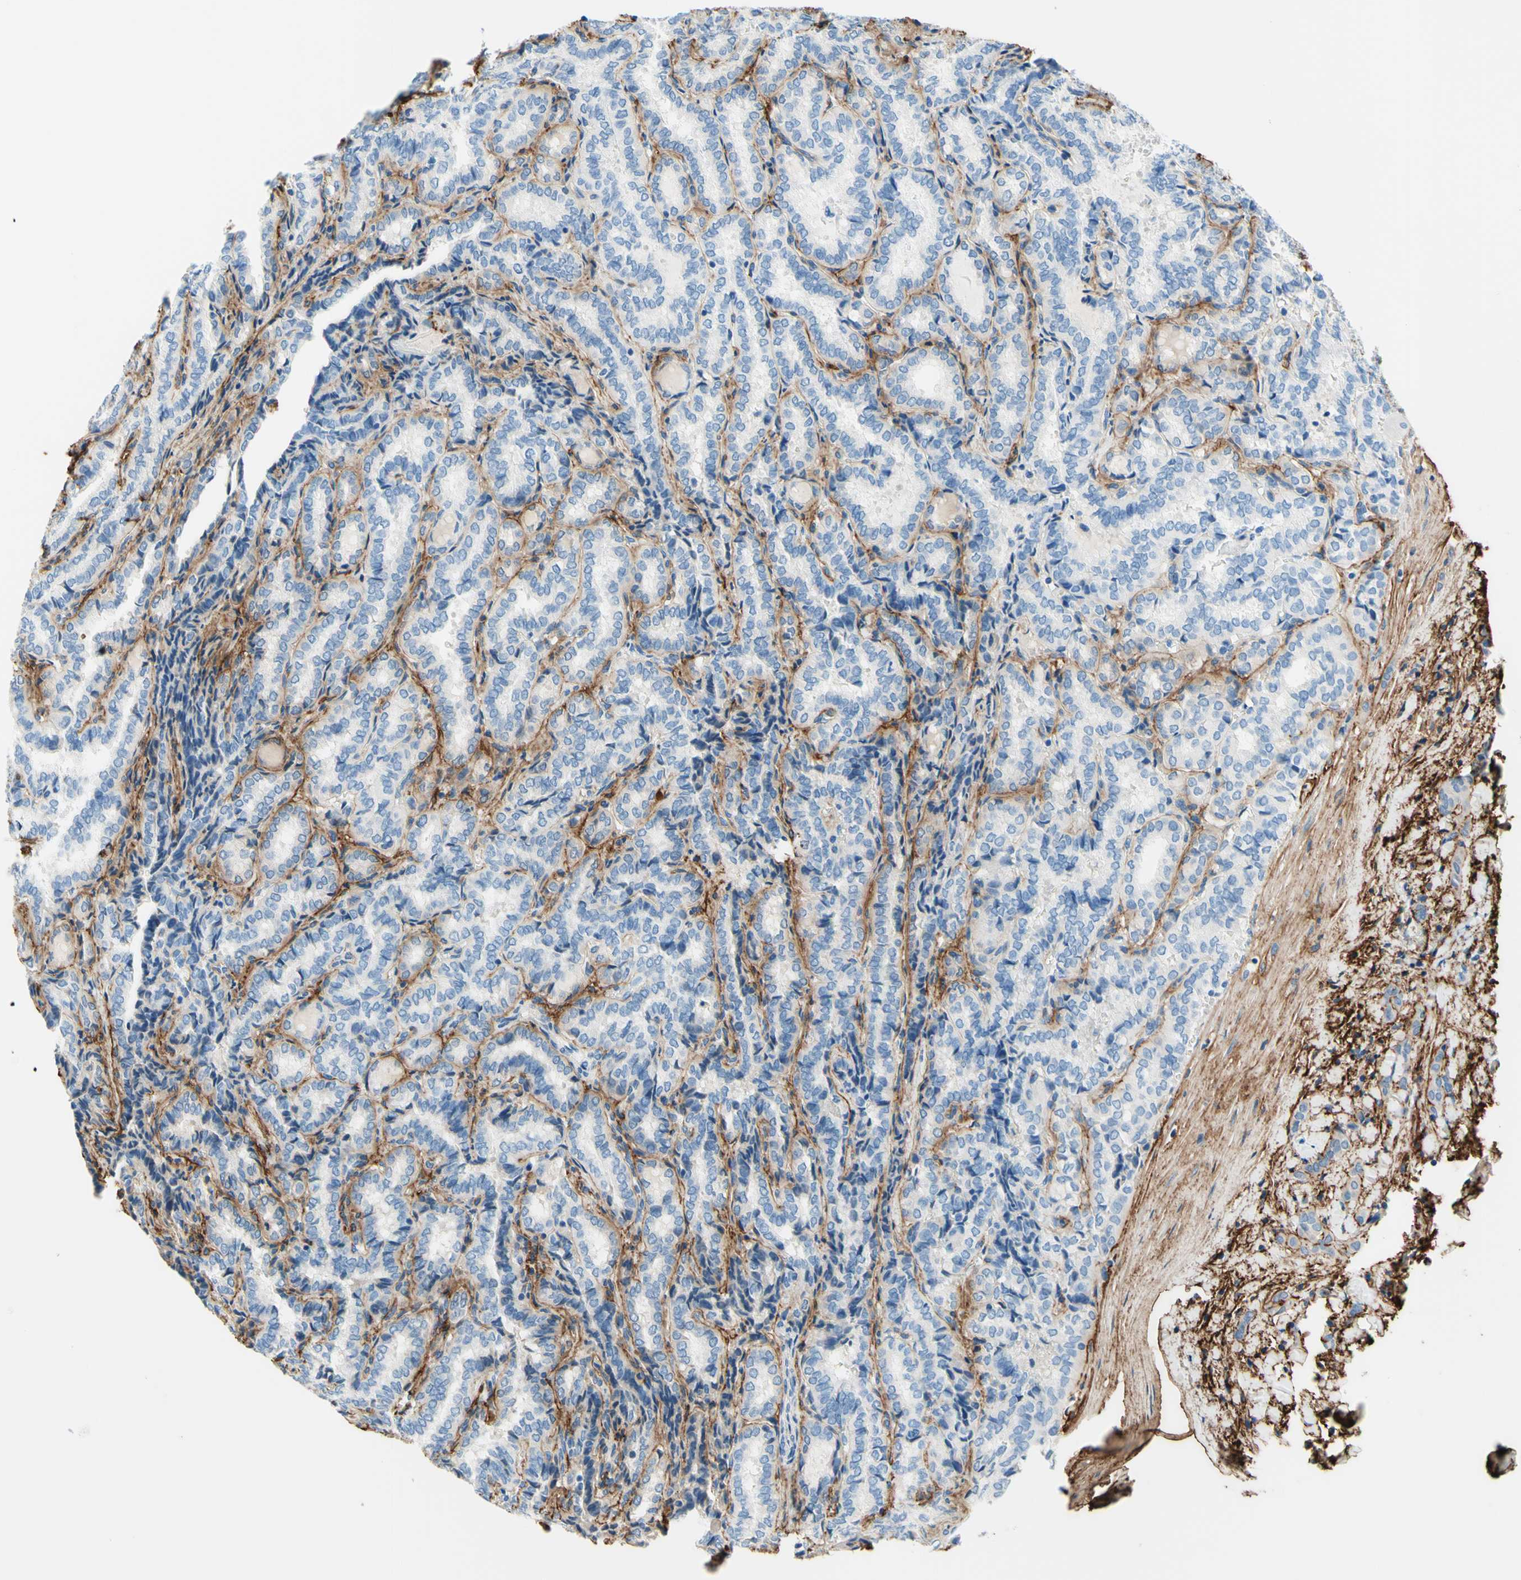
{"staining": {"intensity": "negative", "quantity": "none", "location": "none"}, "tissue": "thyroid cancer", "cell_type": "Tumor cells", "image_type": "cancer", "snomed": [{"axis": "morphology", "description": "Normal tissue, NOS"}, {"axis": "morphology", "description": "Papillary adenocarcinoma, NOS"}, {"axis": "topography", "description": "Thyroid gland"}], "caption": "Immunohistochemical staining of thyroid papillary adenocarcinoma shows no significant staining in tumor cells. Nuclei are stained in blue.", "gene": "MFAP5", "patient": {"sex": "female", "age": 30}}